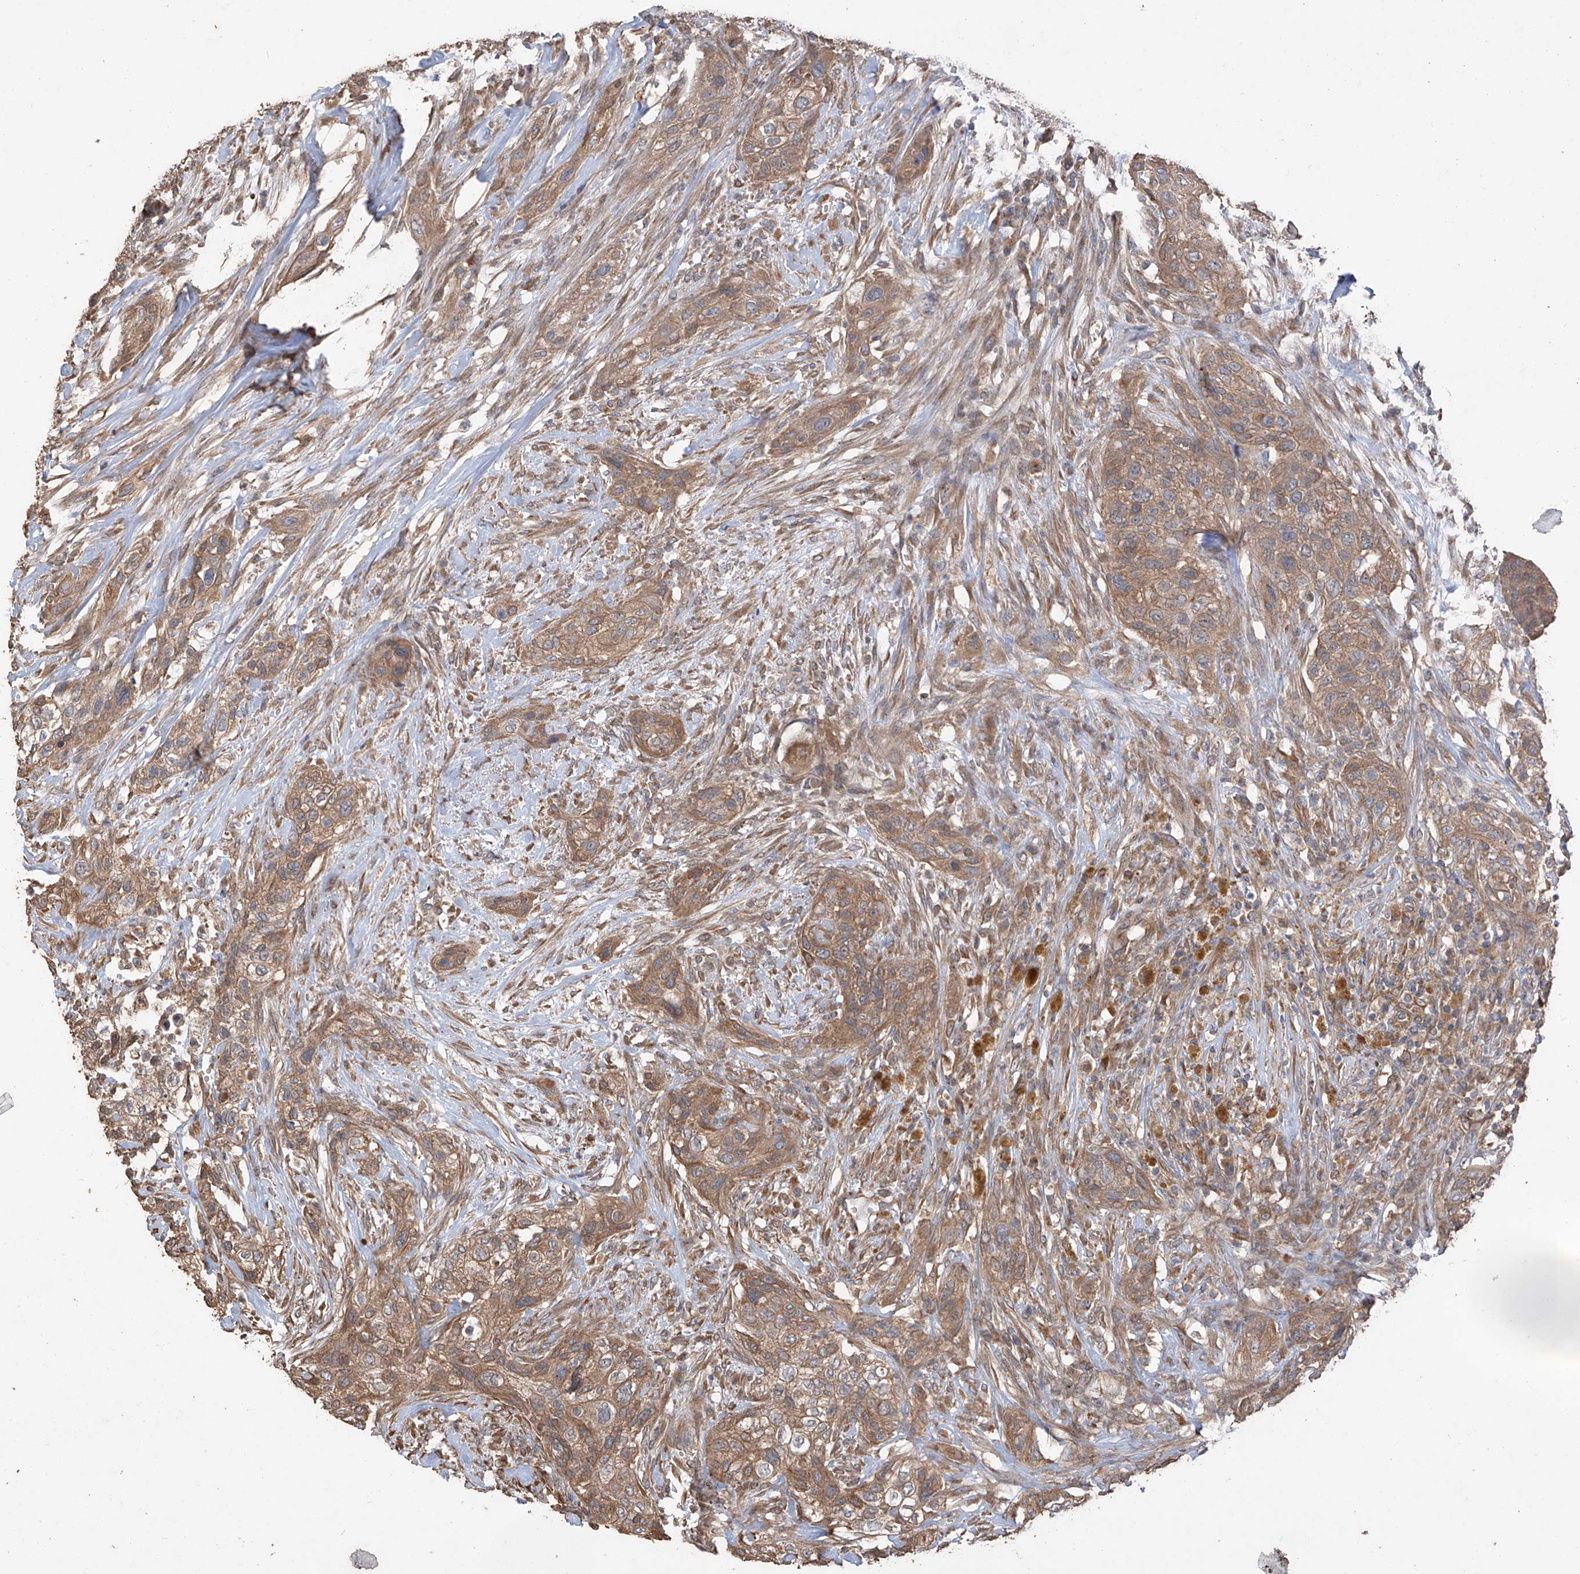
{"staining": {"intensity": "moderate", "quantity": ">75%", "location": "cytoplasmic/membranous"}, "tissue": "urothelial cancer", "cell_type": "Tumor cells", "image_type": "cancer", "snomed": [{"axis": "morphology", "description": "Urothelial carcinoma, High grade"}, {"axis": "topography", "description": "Urinary bladder"}], "caption": "Immunohistochemistry (IHC) of urothelial cancer exhibits medium levels of moderate cytoplasmic/membranous positivity in about >75% of tumor cells. (Stains: DAB in brown, nuclei in blue, Microscopy: brightfield microscopy at high magnification).", "gene": "AGBL5", "patient": {"sex": "male", "age": 35}}